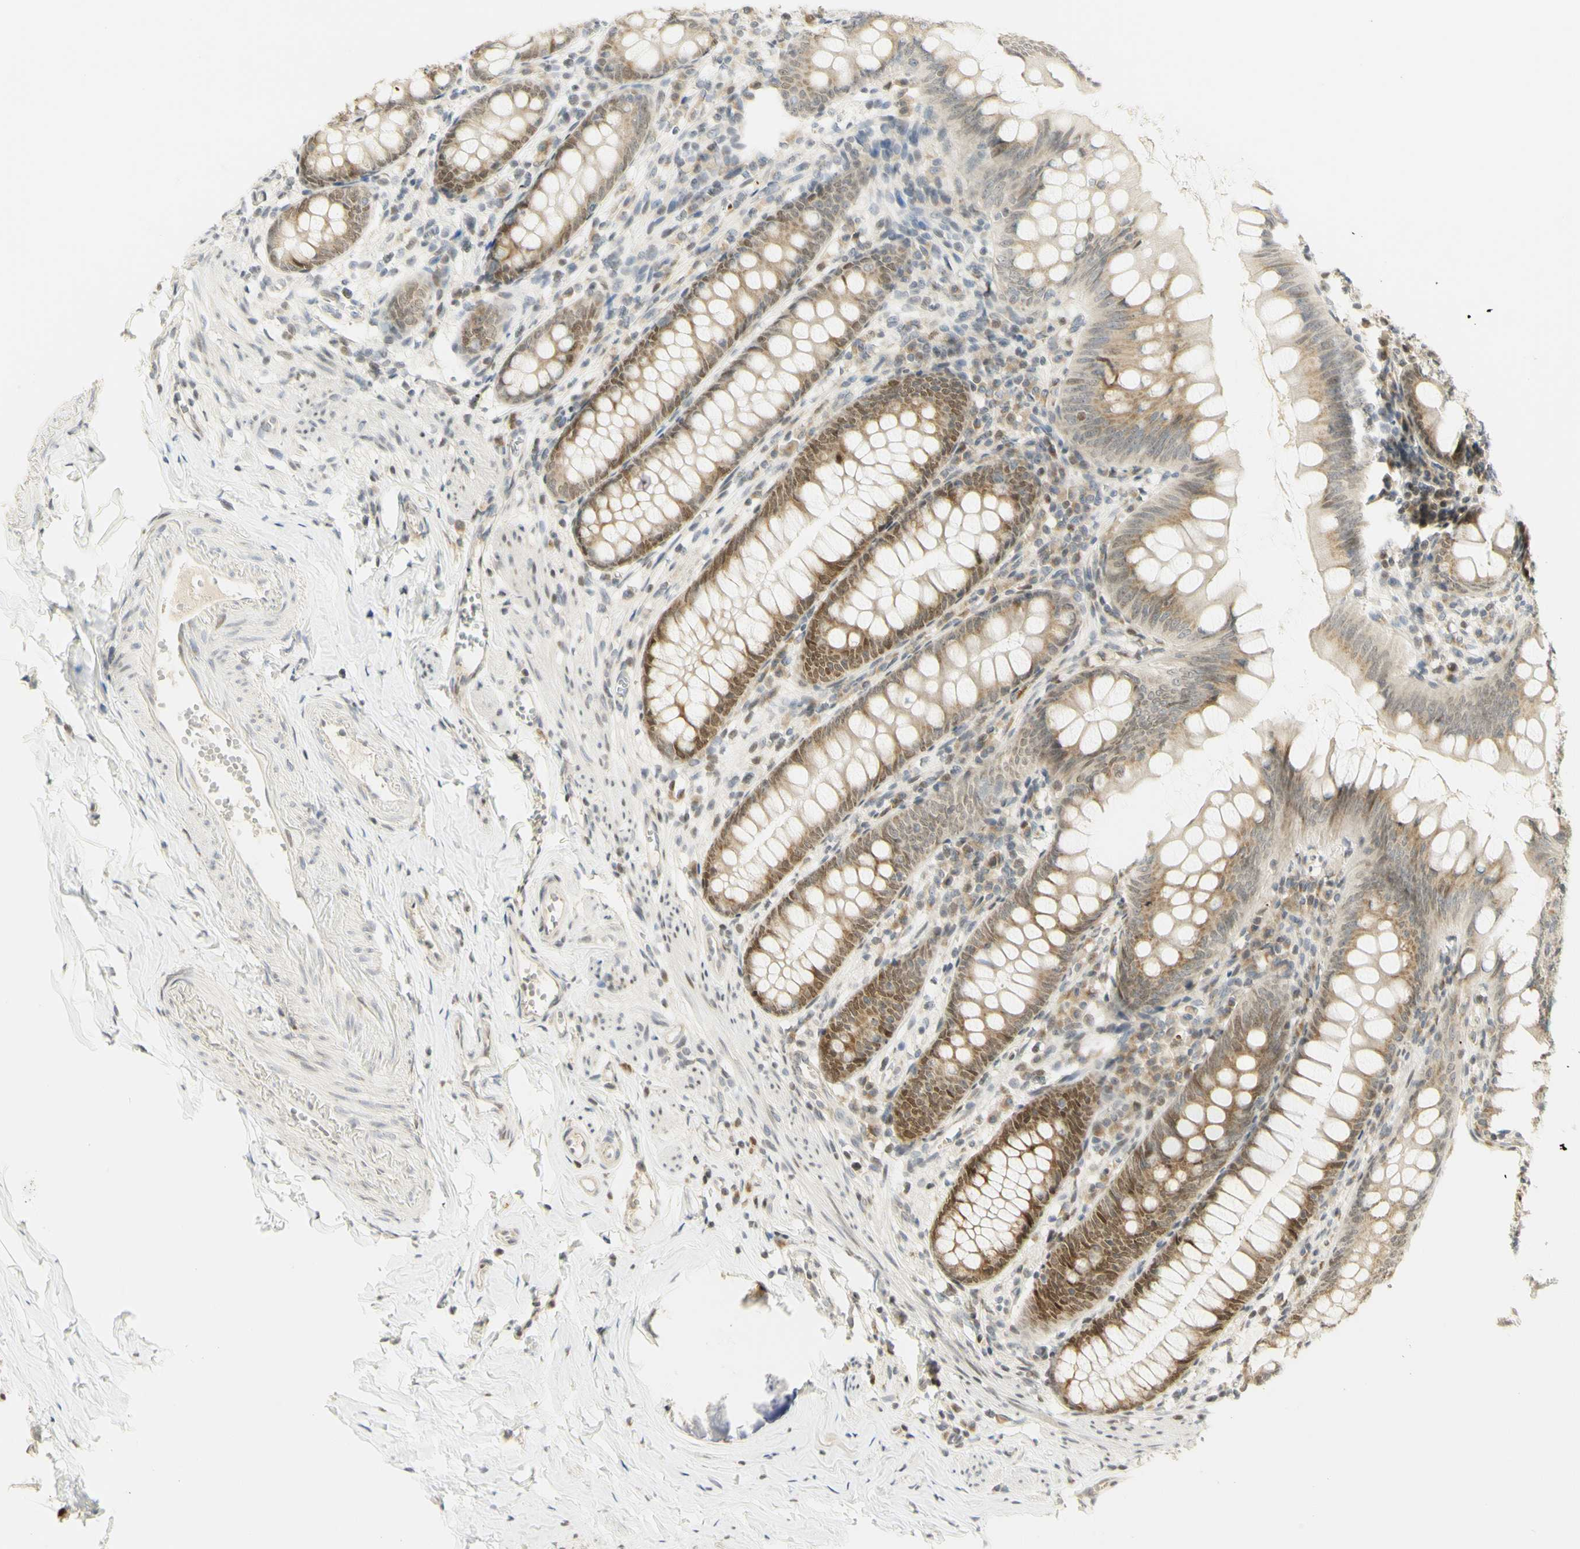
{"staining": {"intensity": "moderate", "quantity": ">75%", "location": "cytoplasmic/membranous,nuclear"}, "tissue": "appendix", "cell_type": "Glandular cells", "image_type": "normal", "snomed": [{"axis": "morphology", "description": "Normal tissue, NOS"}, {"axis": "topography", "description": "Appendix"}], "caption": "Protein staining displays moderate cytoplasmic/membranous,nuclear positivity in about >75% of glandular cells in normal appendix. The protein of interest is shown in brown color, while the nuclei are stained blue.", "gene": "KIF11", "patient": {"sex": "female", "age": 77}}